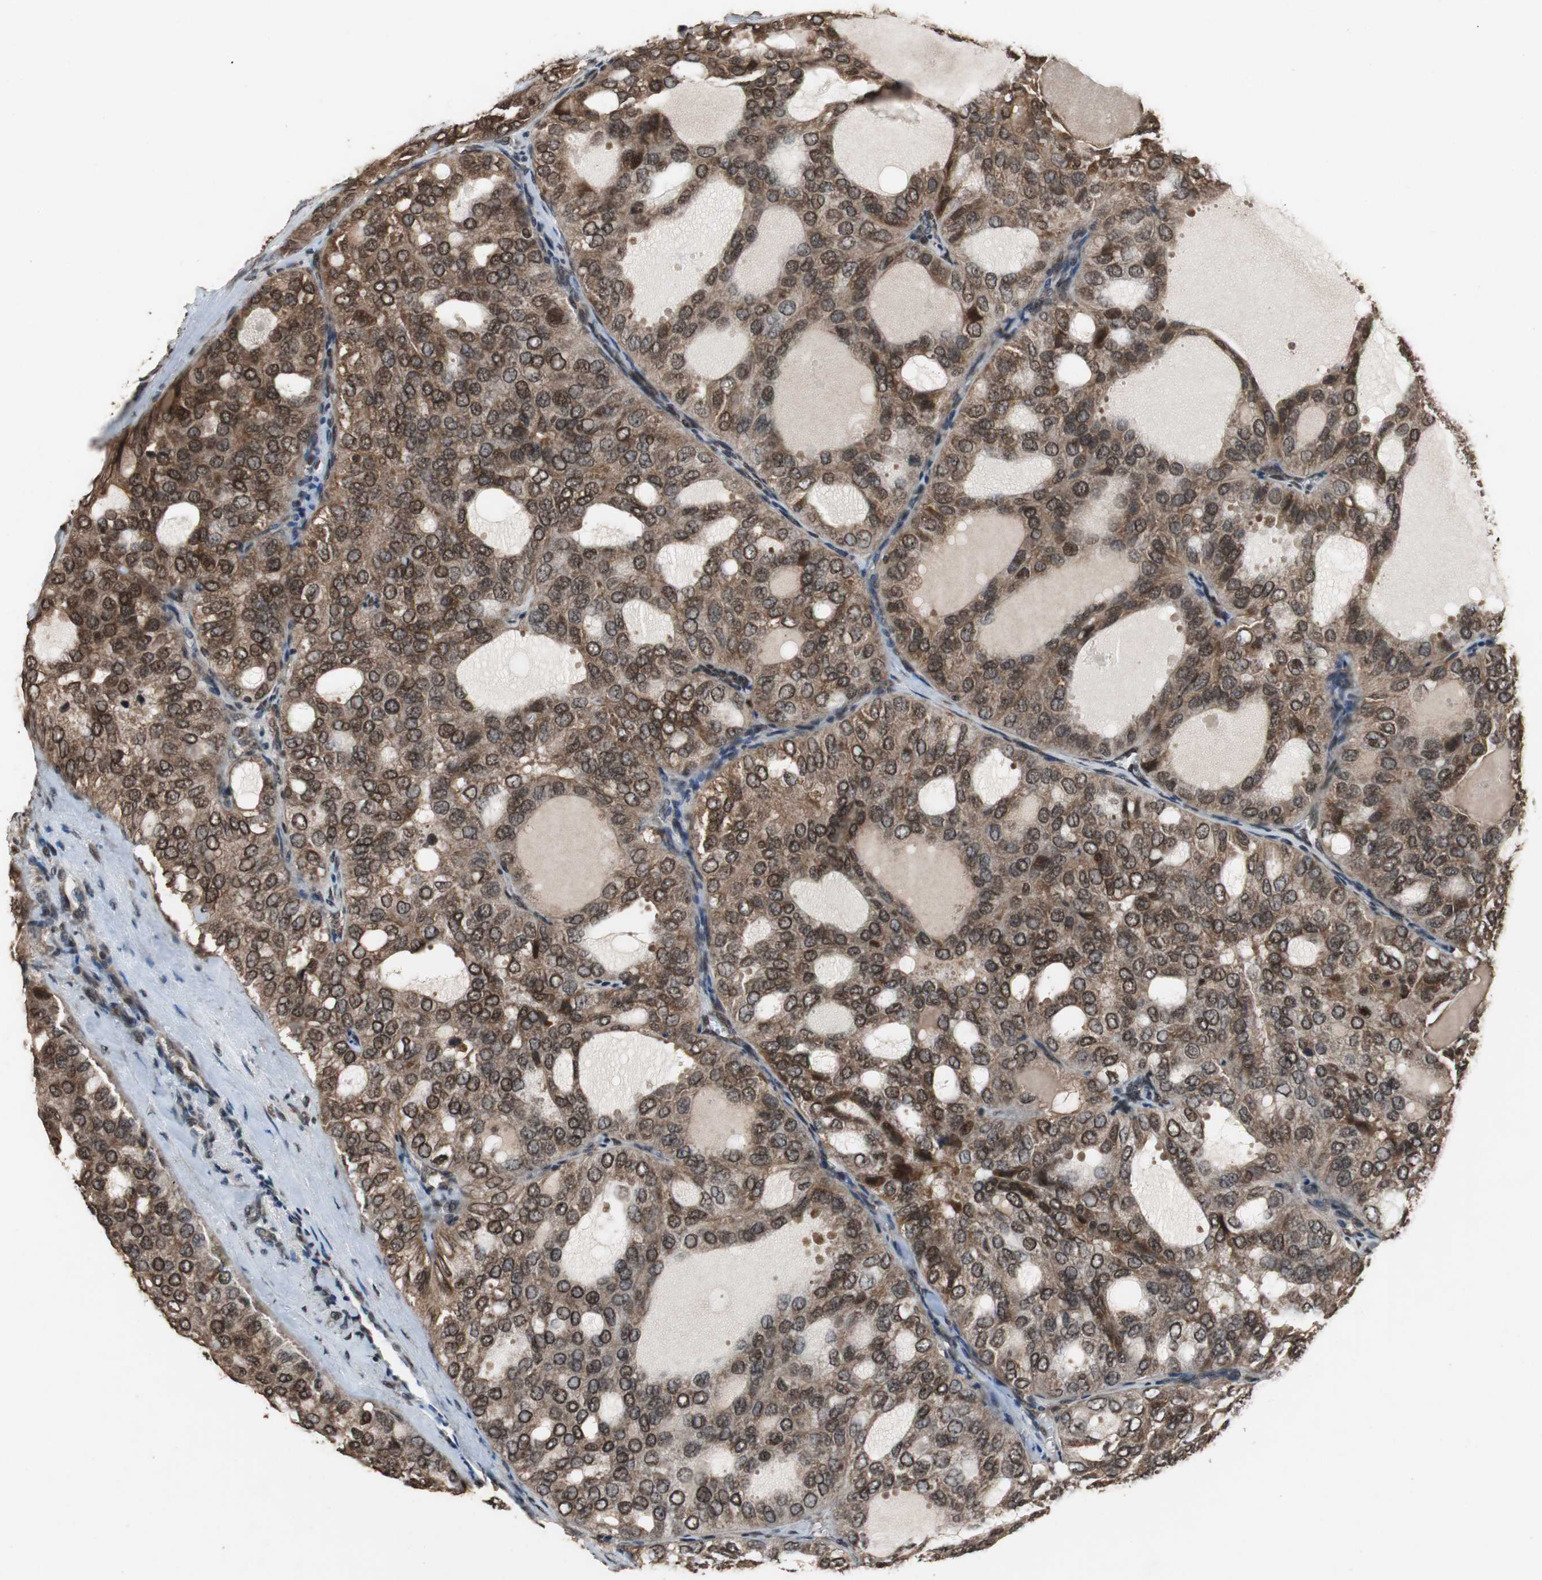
{"staining": {"intensity": "strong", "quantity": ">75%", "location": "cytoplasmic/membranous,nuclear"}, "tissue": "thyroid cancer", "cell_type": "Tumor cells", "image_type": "cancer", "snomed": [{"axis": "morphology", "description": "Follicular adenoma carcinoma, NOS"}, {"axis": "topography", "description": "Thyroid gland"}], "caption": "An immunohistochemistry (IHC) histopathology image of neoplastic tissue is shown. Protein staining in brown labels strong cytoplasmic/membranous and nuclear positivity in thyroid cancer (follicular adenoma carcinoma) within tumor cells.", "gene": "ZNF18", "patient": {"sex": "male", "age": 75}}